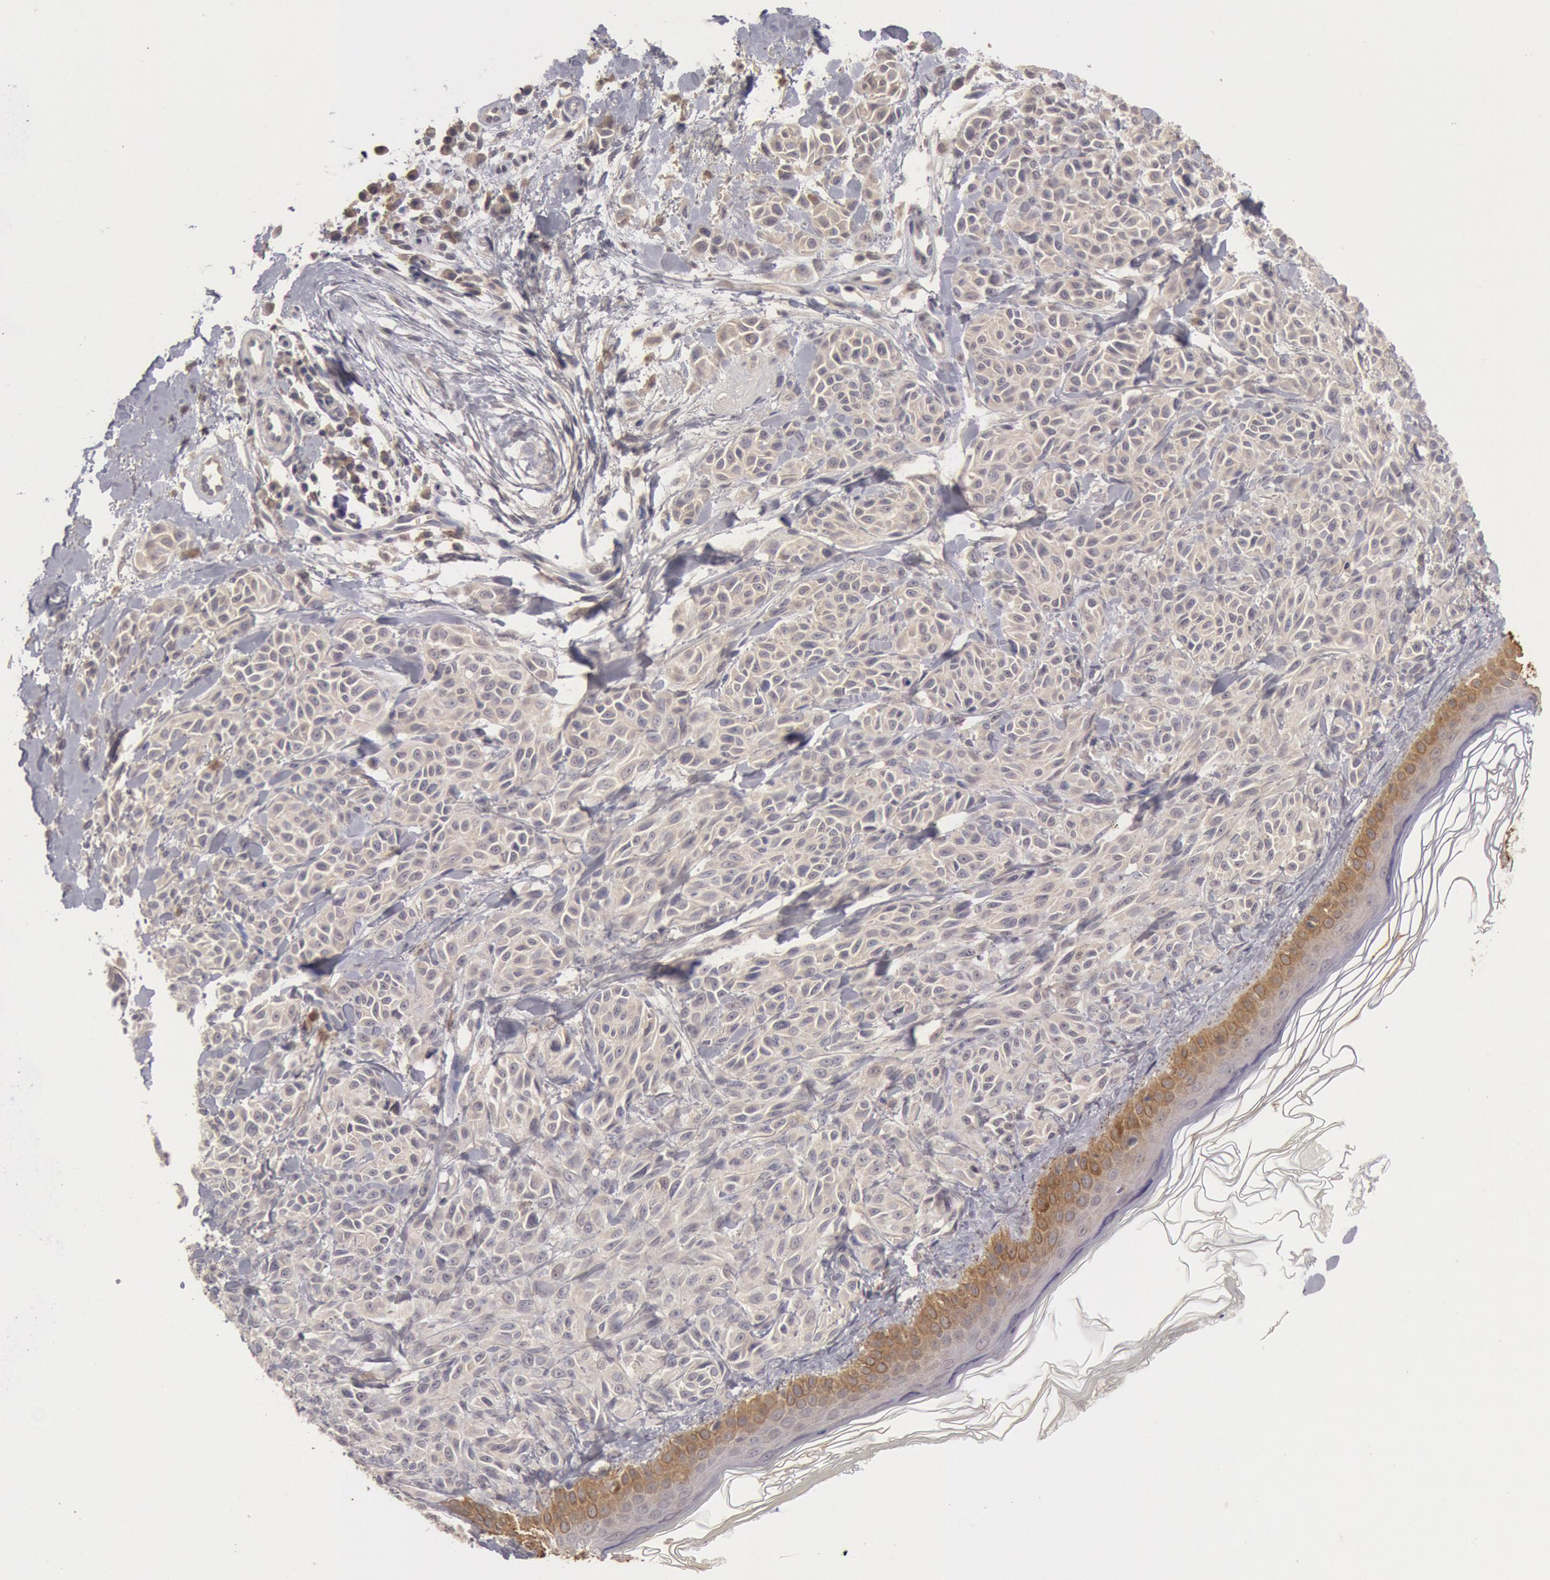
{"staining": {"intensity": "negative", "quantity": "none", "location": "none"}, "tissue": "melanoma", "cell_type": "Tumor cells", "image_type": "cancer", "snomed": [{"axis": "morphology", "description": "Malignant melanoma, NOS"}, {"axis": "topography", "description": "Skin"}], "caption": "There is no significant positivity in tumor cells of melanoma.", "gene": "ZFP36L1", "patient": {"sex": "female", "age": 73}}